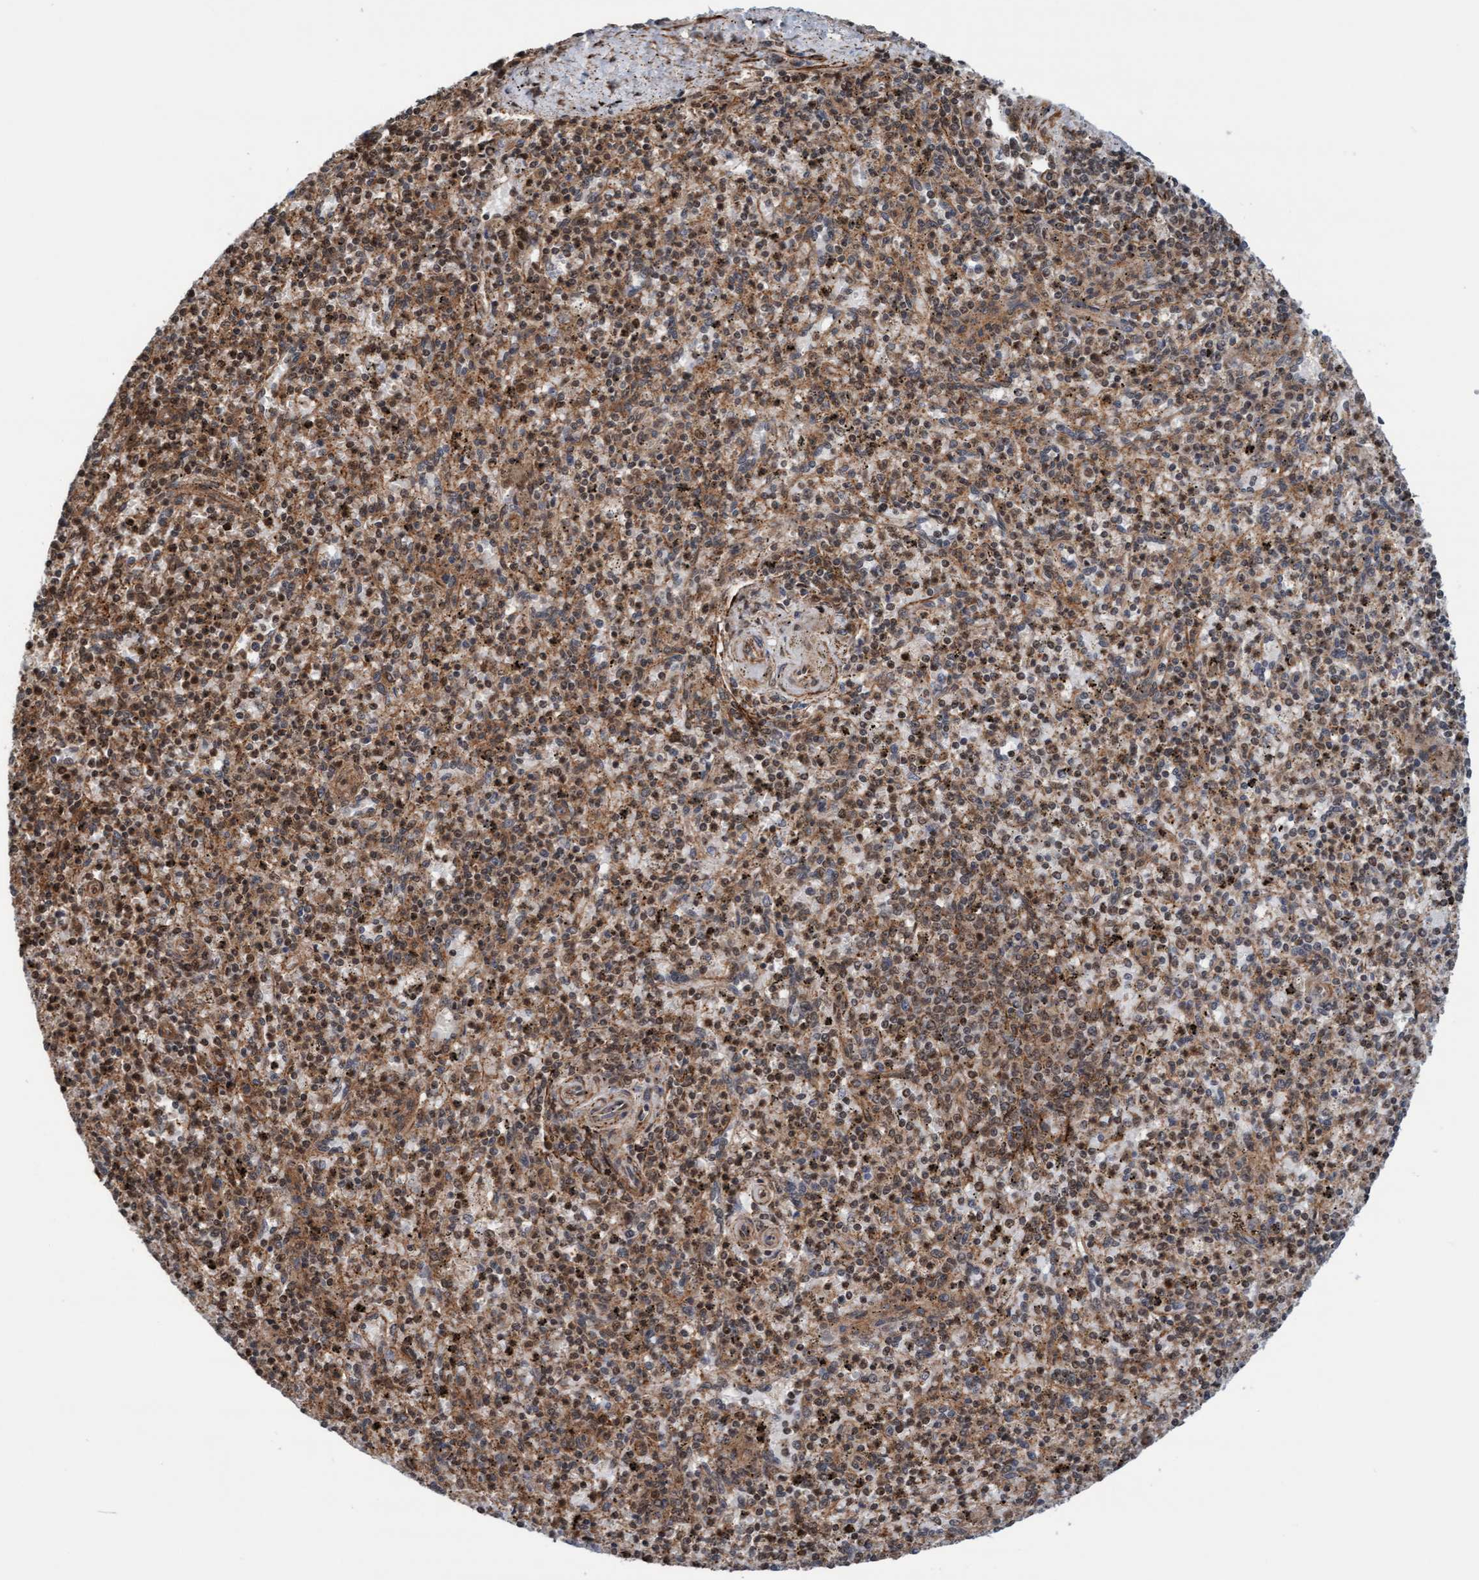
{"staining": {"intensity": "moderate", "quantity": ">75%", "location": "cytoplasmic/membranous,nuclear"}, "tissue": "spleen", "cell_type": "Cells in red pulp", "image_type": "normal", "snomed": [{"axis": "morphology", "description": "Normal tissue, NOS"}, {"axis": "topography", "description": "Spleen"}], "caption": "Protein expression by immunohistochemistry exhibits moderate cytoplasmic/membranous,nuclear expression in approximately >75% of cells in red pulp in benign spleen.", "gene": "STXBP4", "patient": {"sex": "male", "age": 72}}